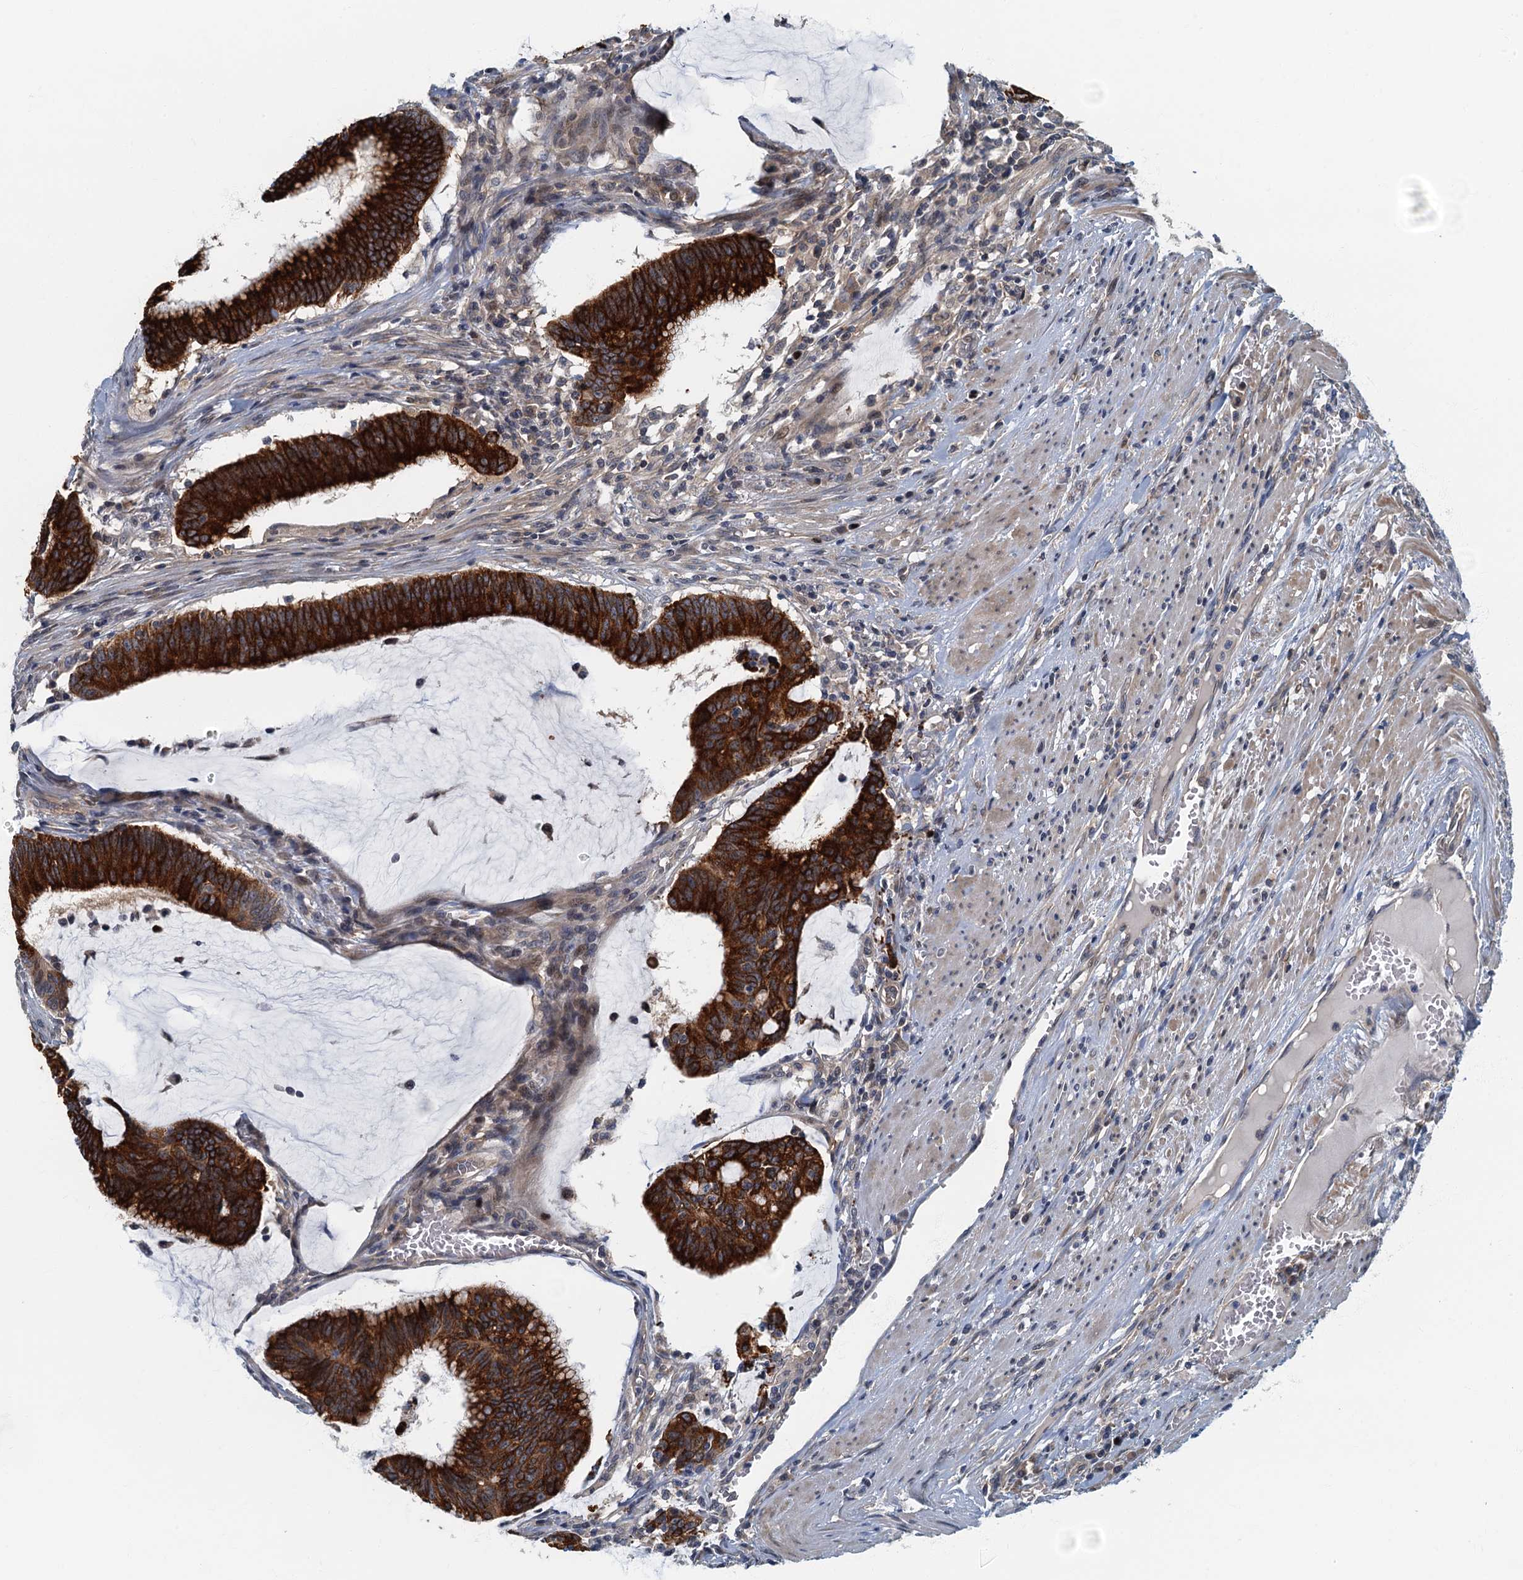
{"staining": {"intensity": "strong", "quantity": ">75%", "location": "cytoplasmic/membranous"}, "tissue": "colorectal cancer", "cell_type": "Tumor cells", "image_type": "cancer", "snomed": [{"axis": "morphology", "description": "Adenocarcinoma, NOS"}, {"axis": "topography", "description": "Rectum"}], "caption": "An immunohistochemistry (IHC) histopathology image of neoplastic tissue is shown. Protein staining in brown highlights strong cytoplasmic/membranous positivity in colorectal adenocarcinoma within tumor cells.", "gene": "CKAP2L", "patient": {"sex": "female", "age": 77}}